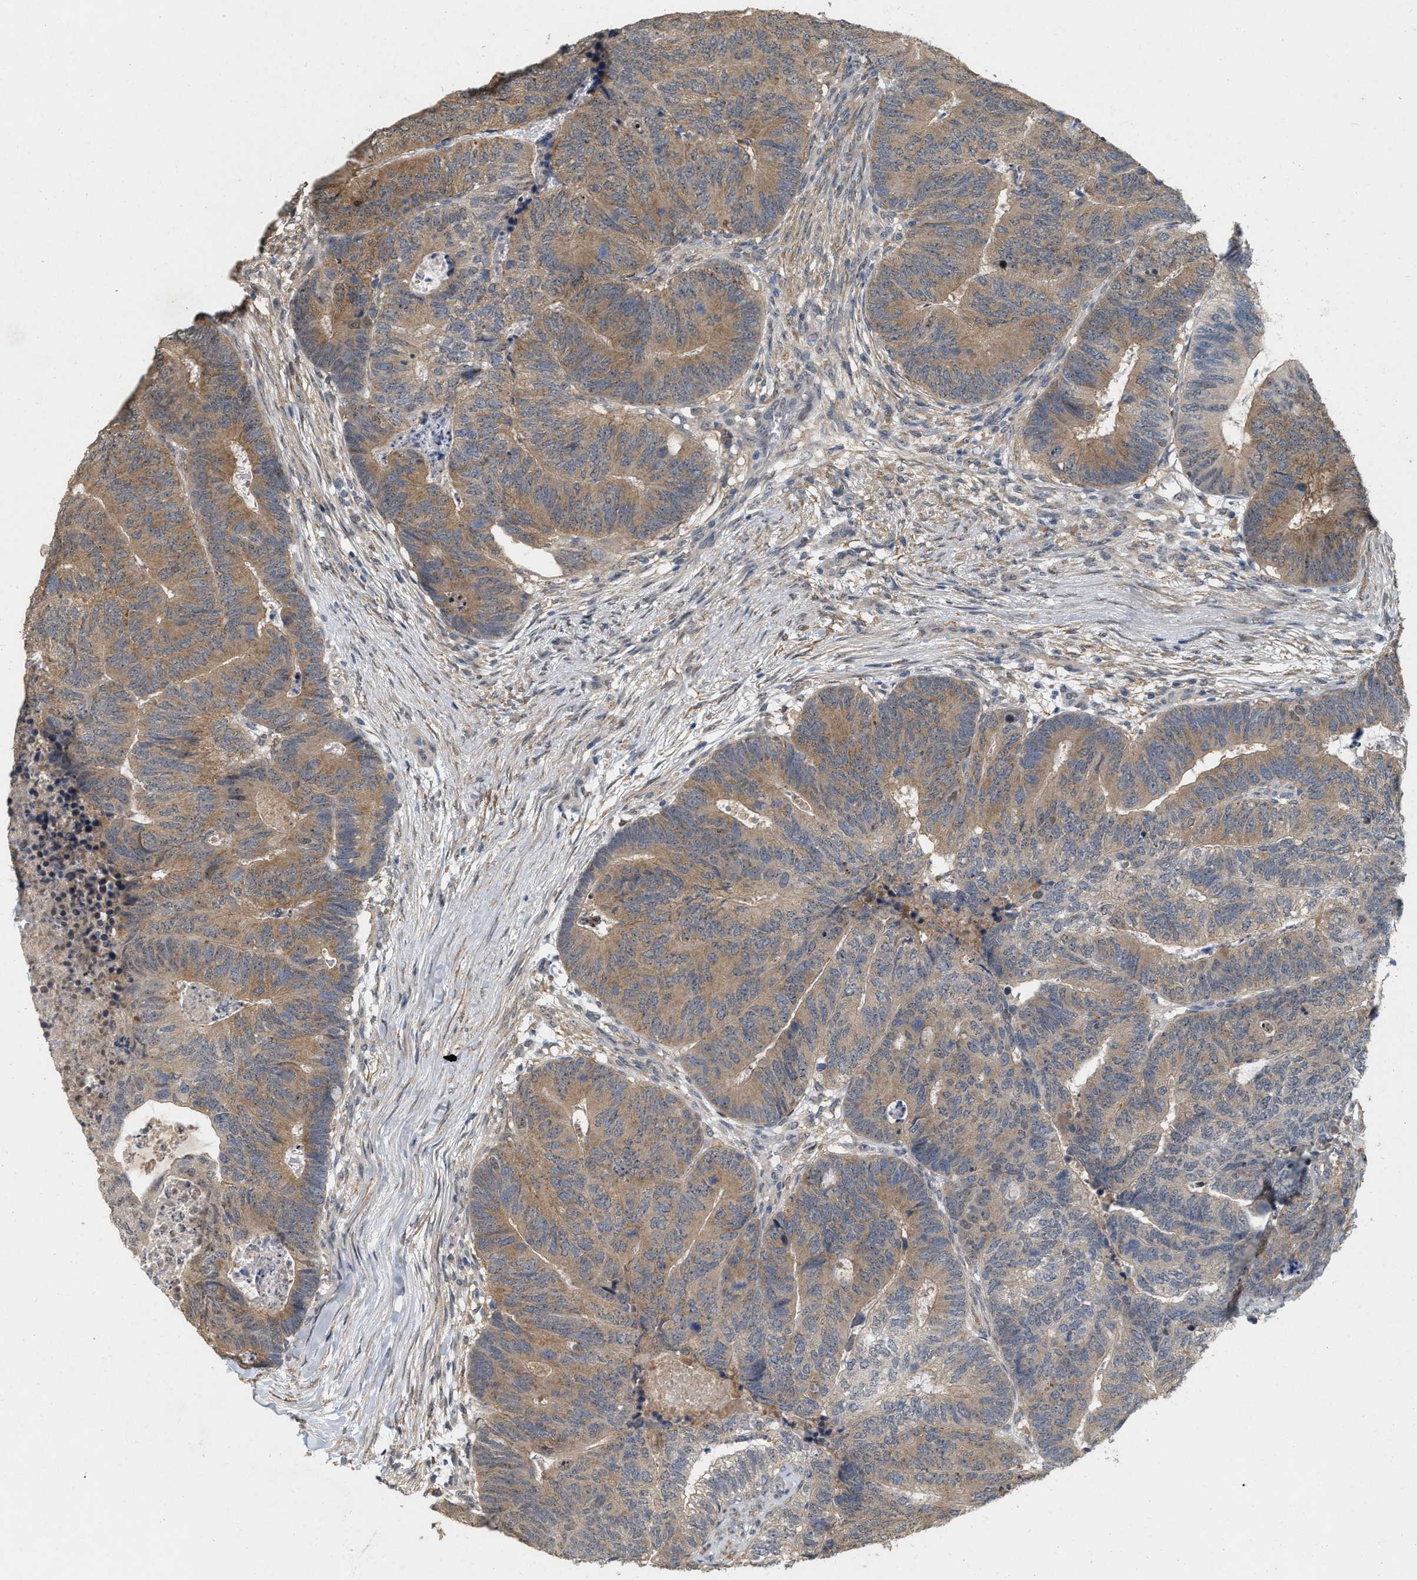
{"staining": {"intensity": "moderate", "quantity": ">75%", "location": "cytoplasmic/membranous"}, "tissue": "colorectal cancer", "cell_type": "Tumor cells", "image_type": "cancer", "snomed": [{"axis": "morphology", "description": "Adenocarcinoma, NOS"}, {"axis": "topography", "description": "Colon"}], "caption": "Immunohistochemistry staining of colorectal cancer, which reveals medium levels of moderate cytoplasmic/membranous positivity in about >75% of tumor cells indicating moderate cytoplasmic/membranous protein staining. The staining was performed using DAB (3,3'-diaminobenzidine) (brown) for protein detection and nuclei were counterstained in hematoxylin (blue).", "gene": "RUVBL1", "patient": {"sex": "female", "age": 67}}